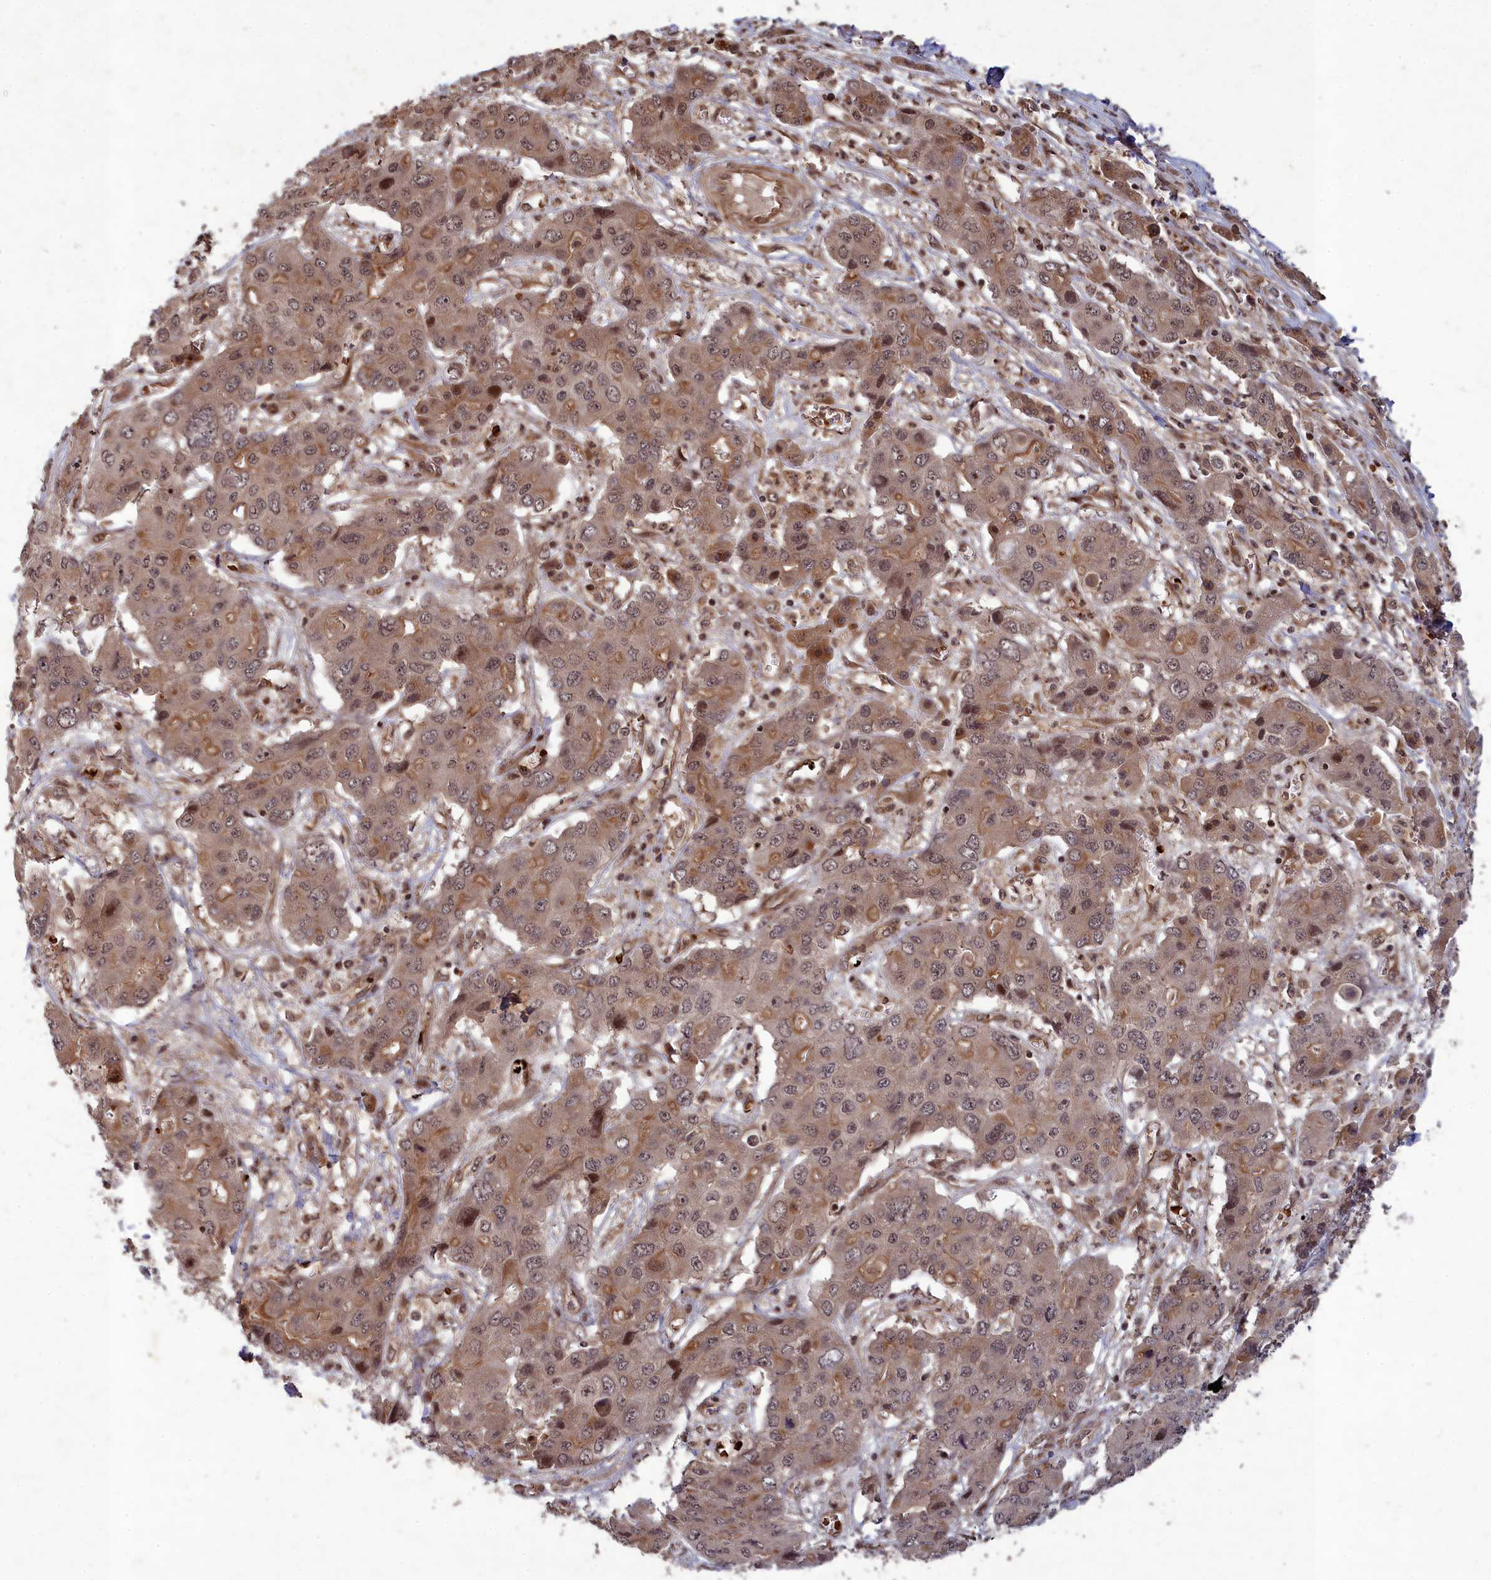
{"staining": {"intensity": "weak", "quantity": ">75%", "location": "cytoplasmic/membranous,nuclear"}, "tissue": "liver cancer", "cell_type": "Tumor cells", "image_type": "cancer", "snomed": [{"axis": "morphology", "description": "Cholangiocarcinoma"}, {"axis": "topography", "description": "Liver"}], "caption": "Liver cholangiocarcinoma stained for a protein (brown) shows weak cytoplasmic/membranous and nuclear positive expression in about >75% of tumor cells.", "gene": "SRMS", "patient": {"sex": "male", "age": 67}}